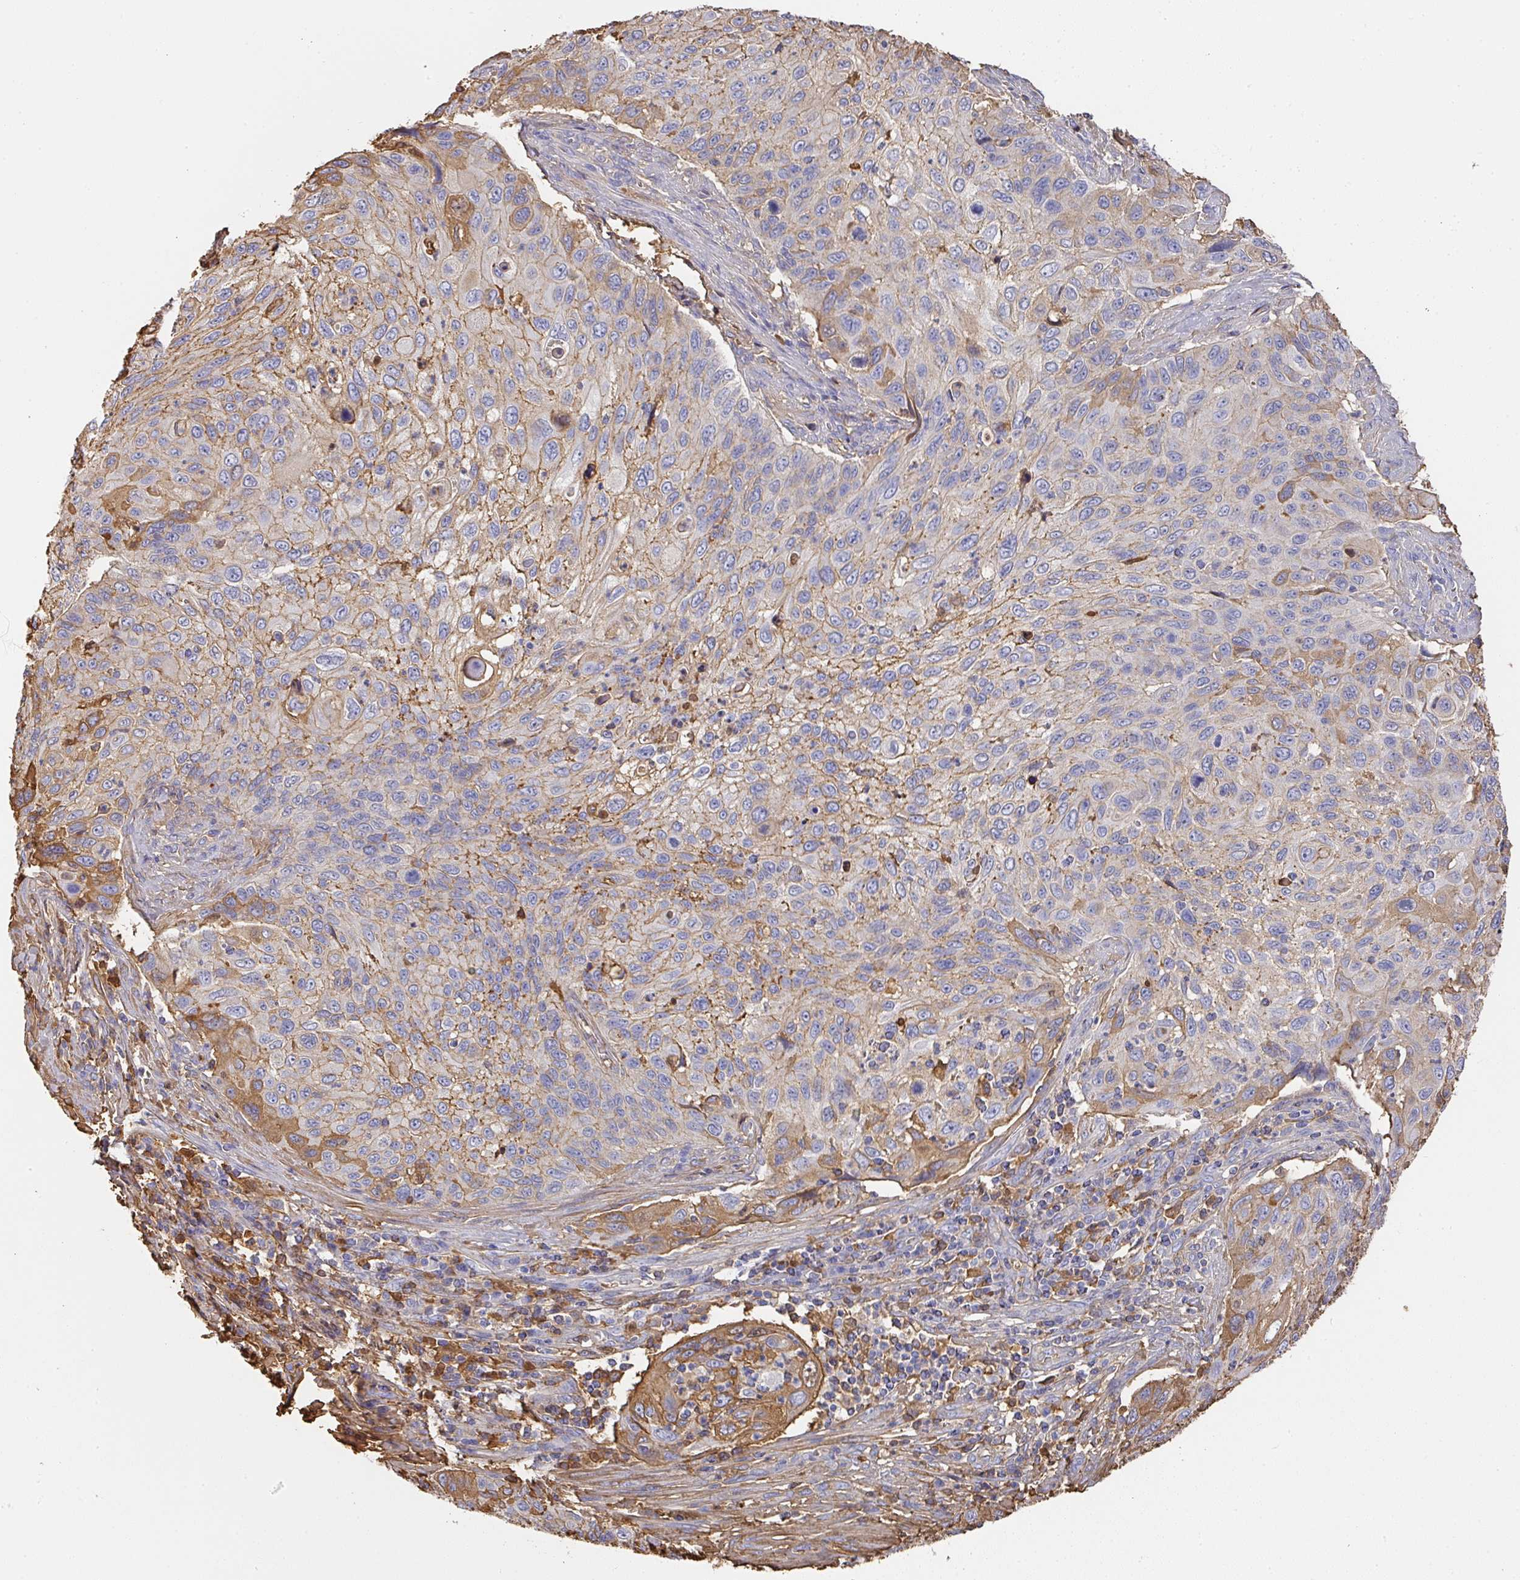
{"staining": {"intensity": "moderate", "quantity": "<25%", "location": "cytoplasmic/membranous"}, "tissue": "cervical cancer", "cell_type": "Tumor cells", "image_type": "cancer", "snomed": [{"axis": "morphology", "description": "Squamous cell carcinoma, NOS"}, {"axis": "topography", "description": "Cervix"}], "caption": "DAB (3,3'-diaminobenzidine) immunohistochemical staining of cervical squamous cell carcinoma shows moderate cytoplasmic/membranous protein expression in approximately <25% of tumor cells.", "gene": "ALB", "patient": {"sex": "female", "age": 70}}